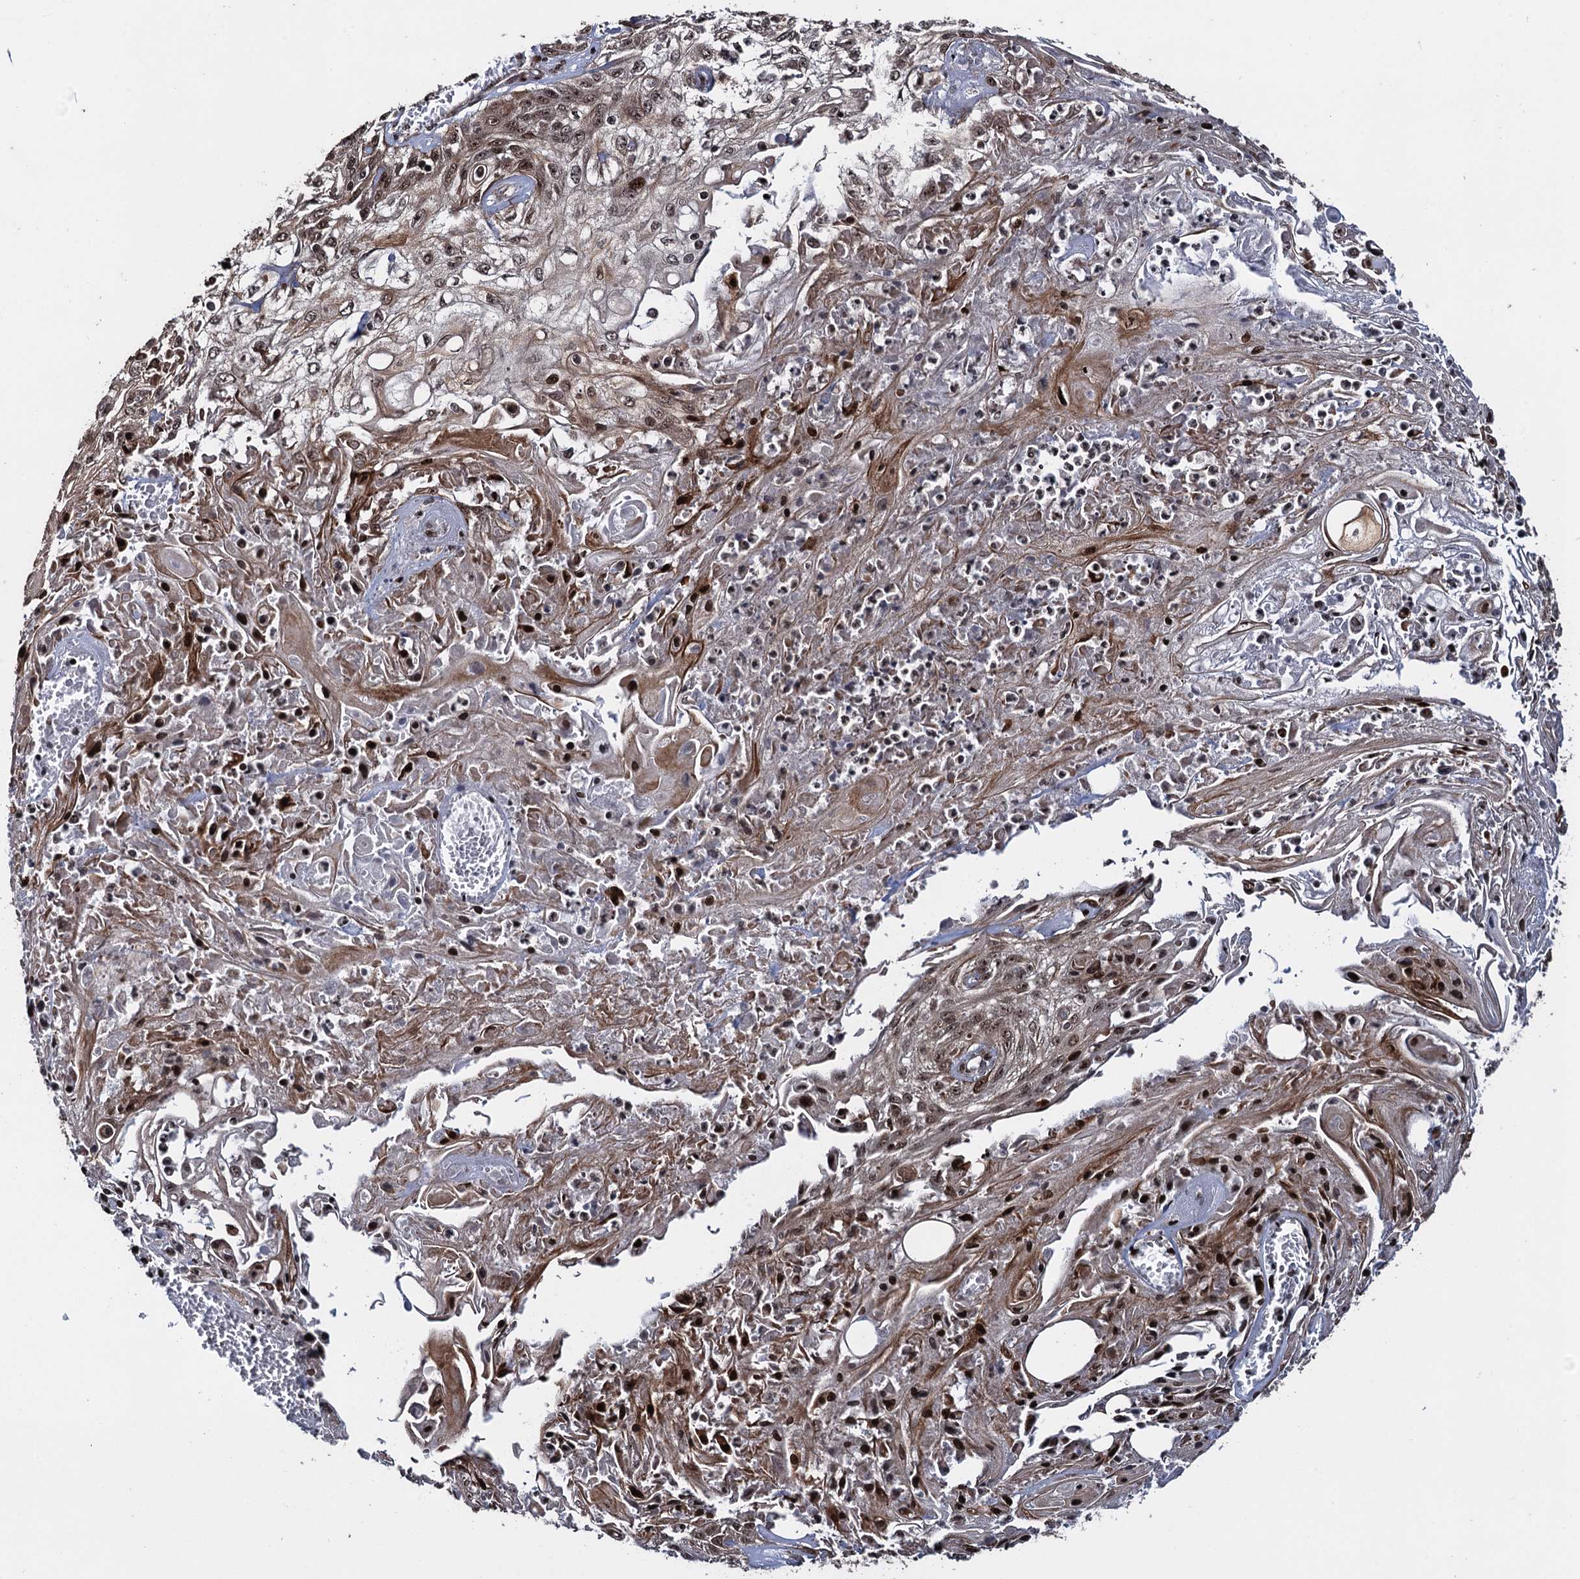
{"staining": {"intensity": "moderate", "quantity": ">75%", "location": "nuclear"}, "tissue": "skin cancer", "cell_type": "Tumor cells", "image_type": "cancer", "snomed": [{"axis": "morphology", "description": "Squamous cell carcinoma, NOS"}, {"axis": "morphology", "description": "Squamous cell carcinoma, metastatic, NOS"}, {"axis": "topography", "description": "Skin"}, {"axis": "topography", "description": "Lymph node"}], "caption": "Tumor cells show medium levels of moderate nuclear staining in approximately >75% of cells in human skin cancer.", "gene": "ZNF169", "patient": {"sex": "male", "age": 75}}